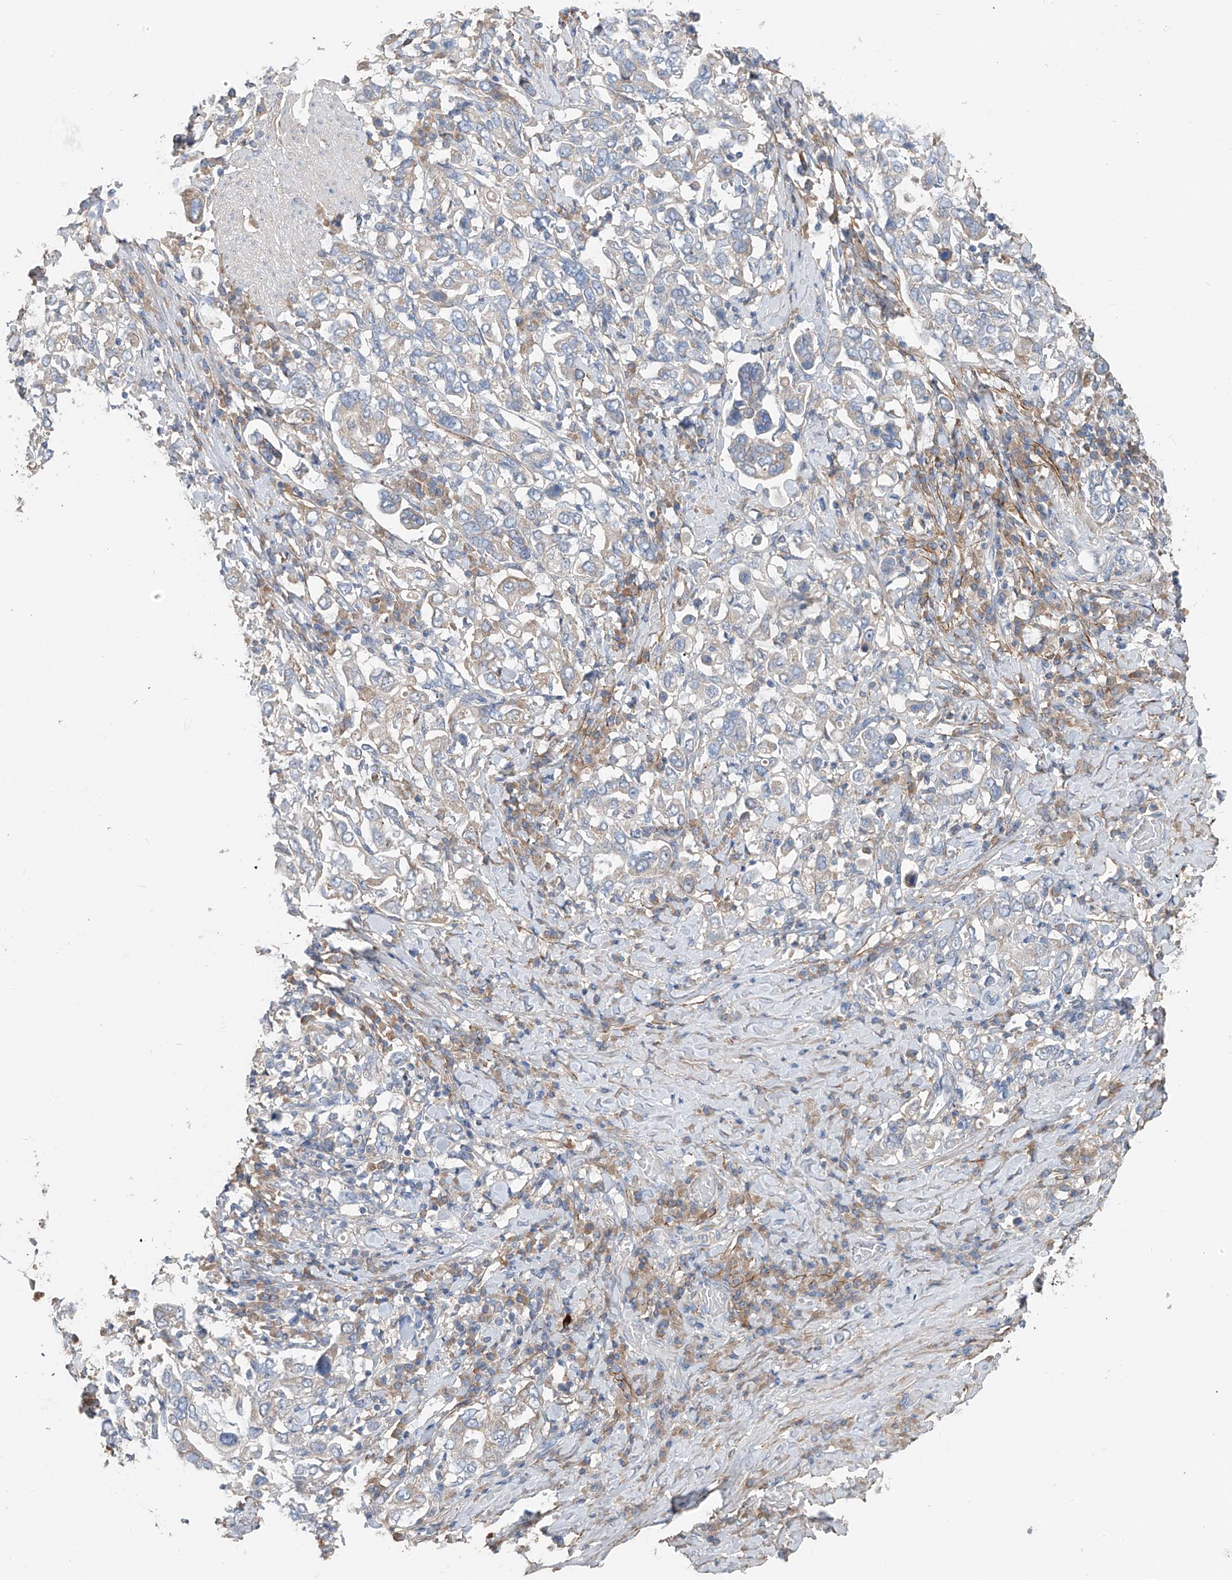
{"staining": {"intensity": "negative", "quantity": "none", "location": "none"}, "tissue": "stomach cancer", "cell_type": "Tumor cells", "image_type": "cancer", "snomed": [{"axis": "morphology", "description": "Adenocarcinoma, NOS"}, {"axis": "topography", "description": "Stomach, upper"}], "caption": "This is an immunohistochemistry (IHC) photomicrograph of stomach cancer. There is no staining in tumor cells.", "gene": "GALNTL6", "patient": {"sex": "male", "age": 62}}